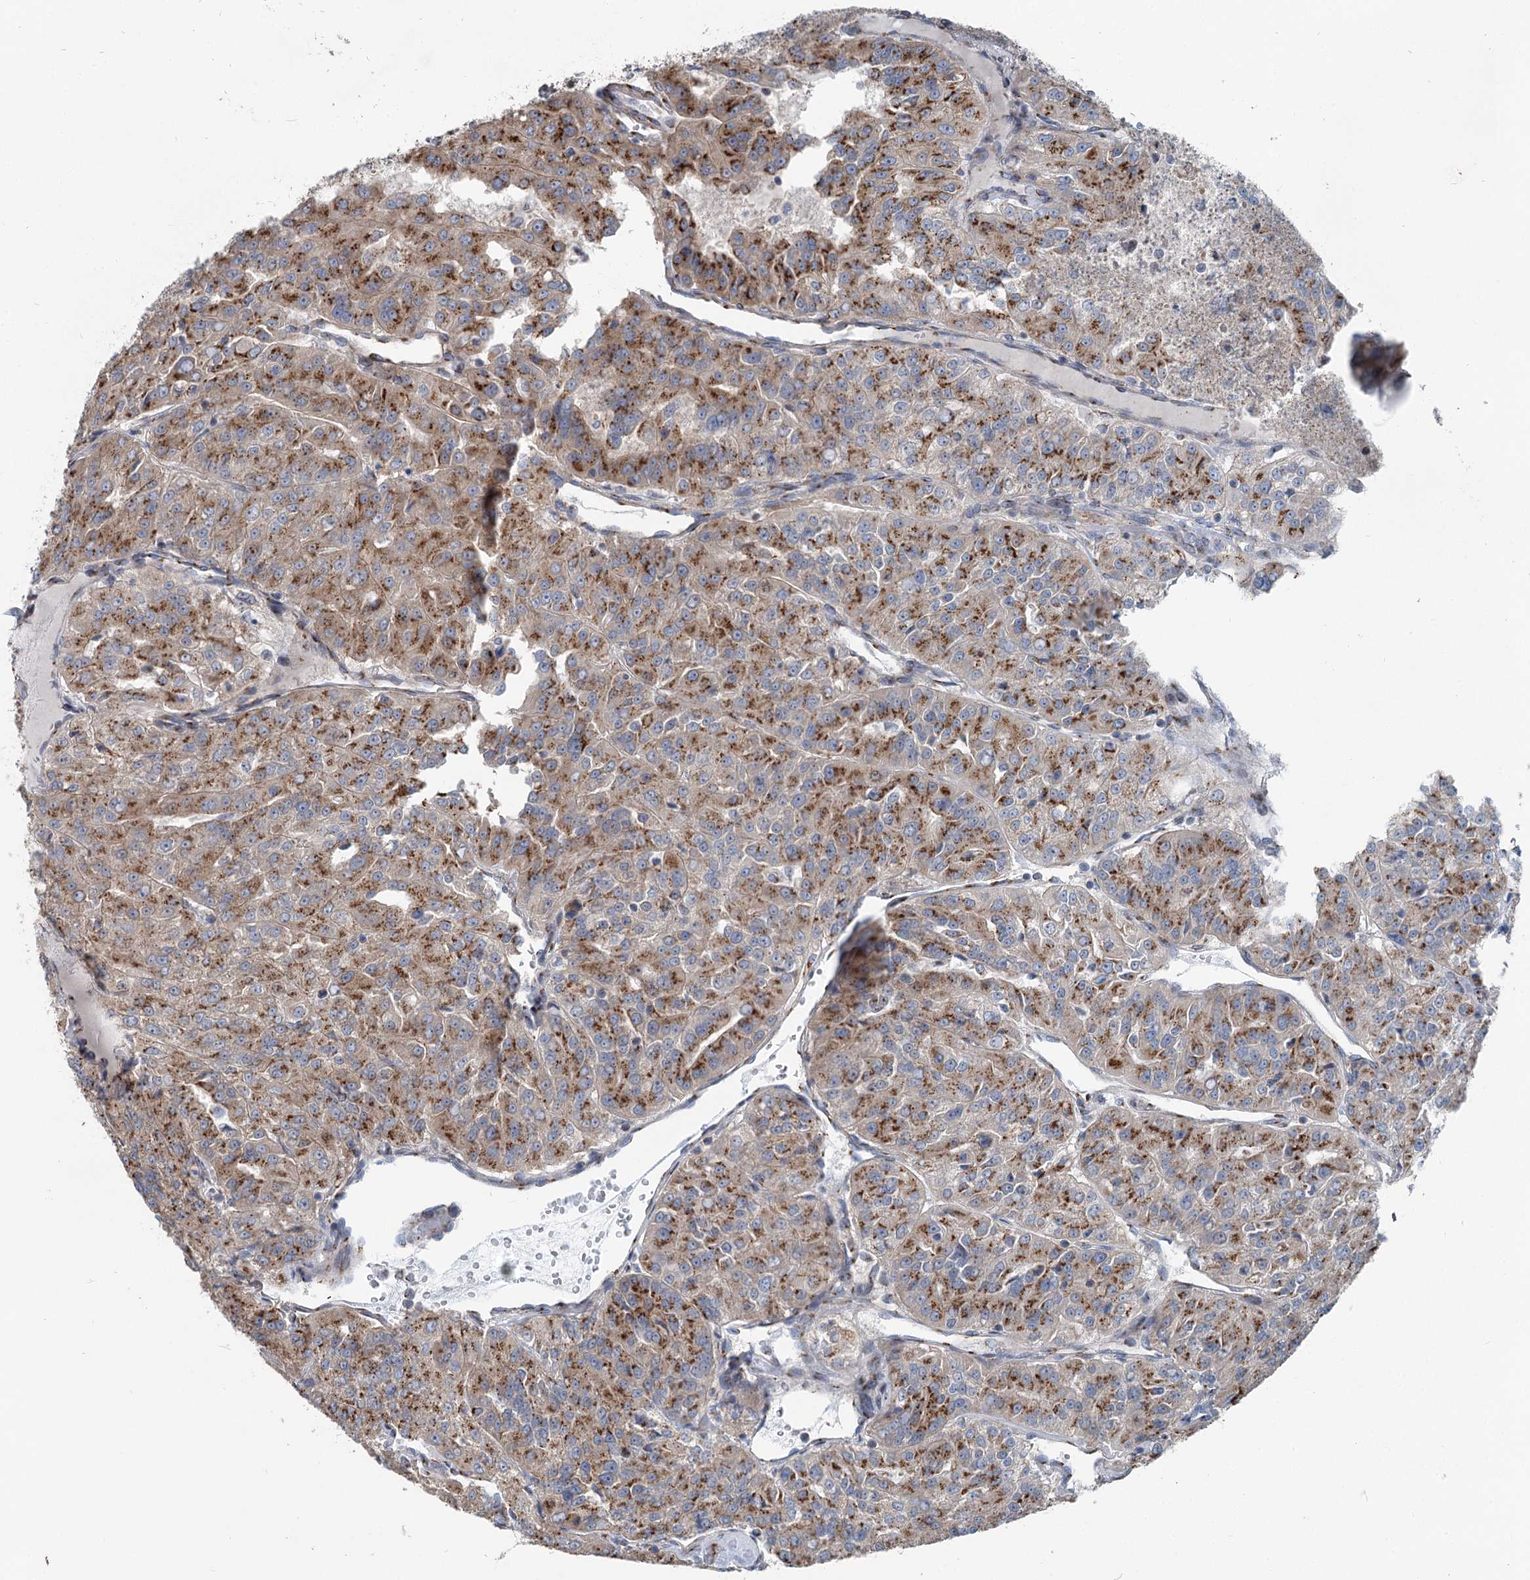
{"staining": {"intensity": "strong", "quantity": "25%-75%", "location": "cytoplasmic/membranous"}, "tissue": "renal cancer", "cell_type": "Tumor cells", "image_type": "cancer", "snomed": [{"axis": "morphology", "description": "Adenocarcinoma, NOS"}, {"axis": "topography", "description": "Kidney"}], "caption": "DAB (3,3'-diaminobenzidine) immunohistochemical staining of renal adenocarcinoma demonstrates strong cytoplasmic/membranous protein expression in approximately 25%-75% of tumor cells.", "gene": "ITIH5", "patient": {"sex": "female", "age": 63}}